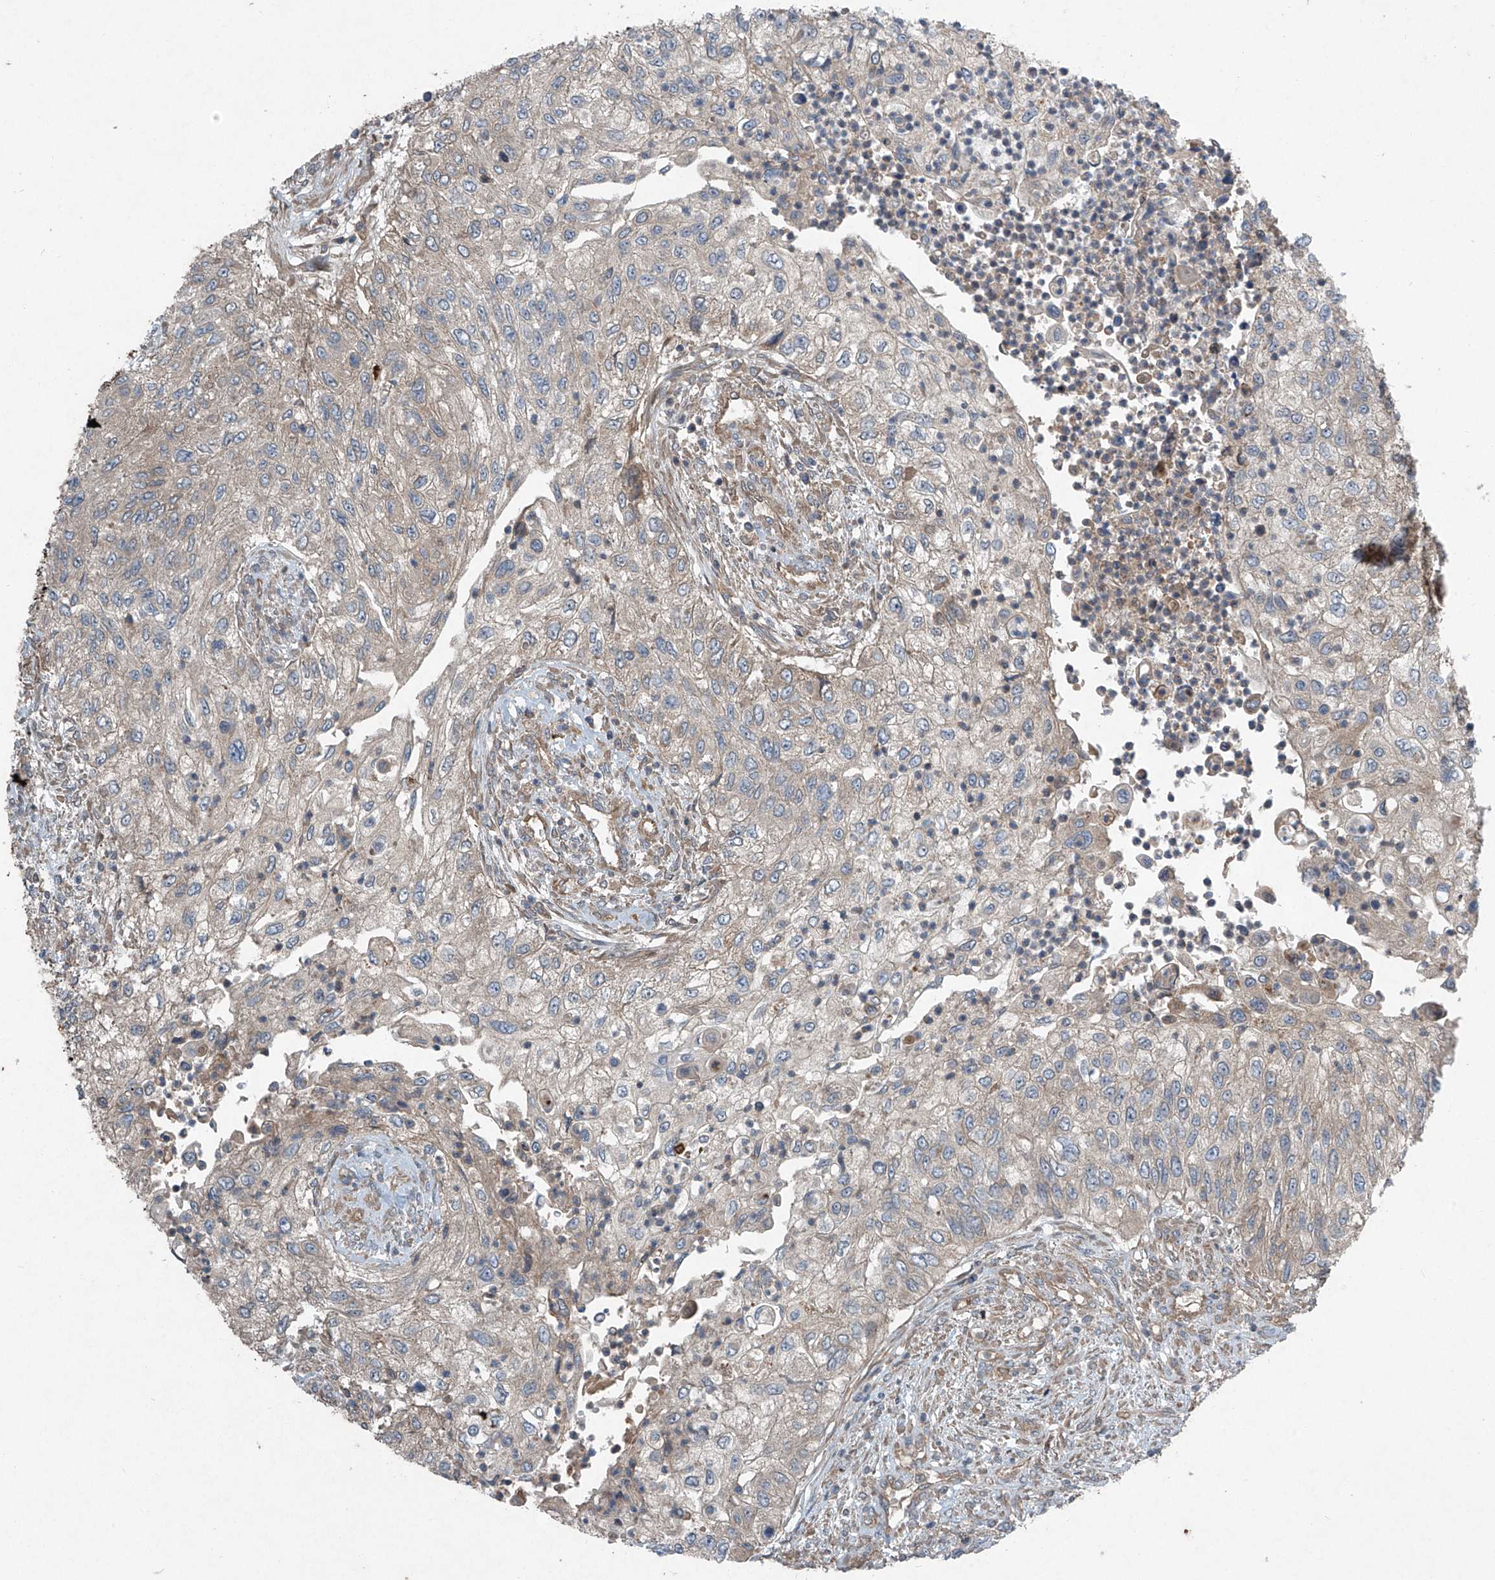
{"staining": {"intensity": "weak", "quantity": "<25%", "location": "cytoplasmic/membranous"}, "tissue": "urothelial cancer", "cell_type": "Tumor cells", "image_type": "cancer", "snomed": [{"axis": "morphology", "description": "Urothelial carcinoma, High grade"}, {"axis": "topography", "description": "Urinary bladder"}], "caption": "Tumor cells are negative for protein expression in human high-grade urothelial carcinoma.", "gene": "FOXRED2", "patient": {"sex": "female", "age": 60}}